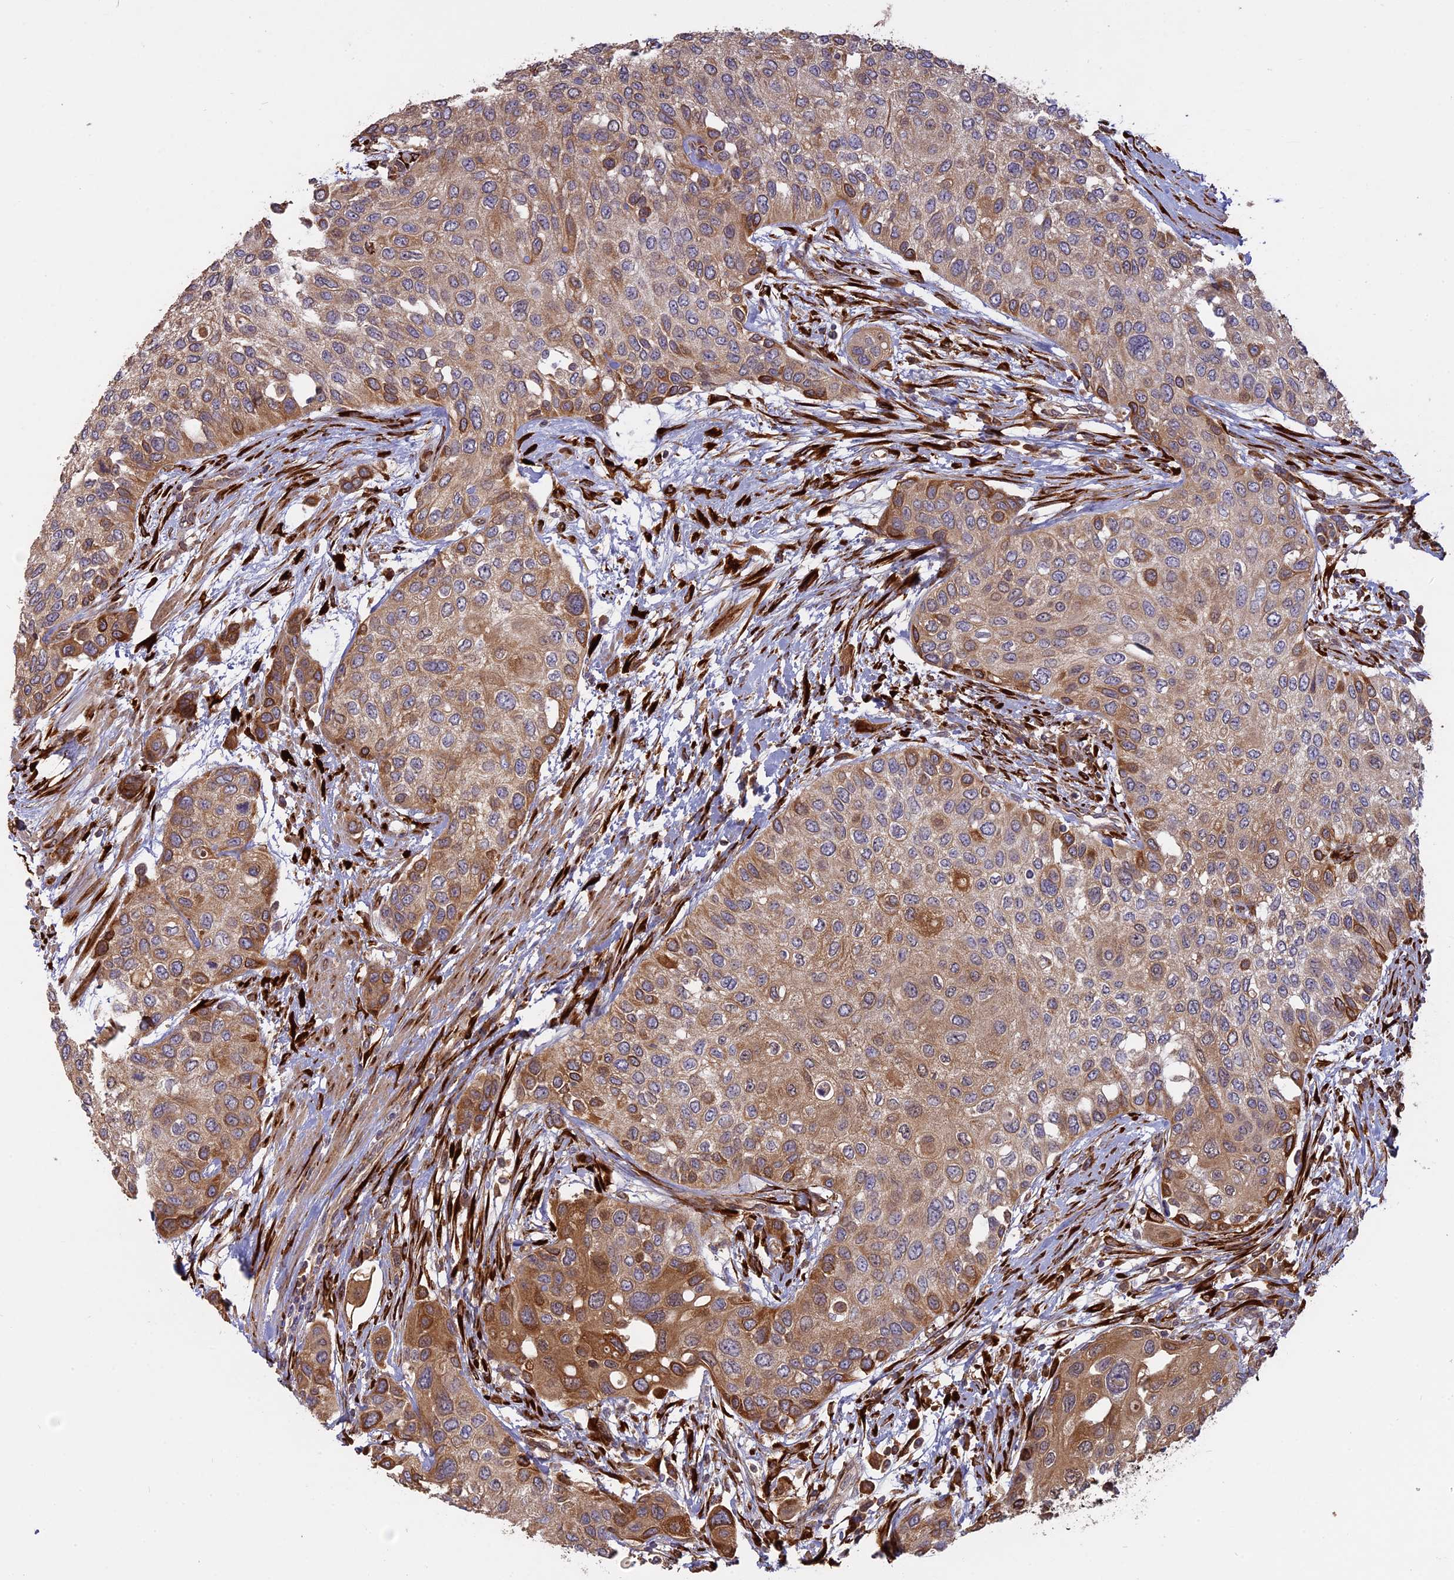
{"staining": {"intensity": "moderate", "quantity": "25%-75%", "location": "cytoplasmic/membranous"}, "tissue": "urothelial cancer", "cell_type": "Tumor cells", "image_type": "cancer", "snomed": [{"axis": "morphology", "description": "Normal tissue, NOS"}, {"axis": "morphology", "description": "Urothelial carcinoma, High grade"}, {"axis": "topography", "description": "Vascular tissue"}, {"axis": "topography", "description": "Urinary bladder"}], "caption": "An image of urothelial carcinoma (high-grade) stained for a protein exhibits moderate cytoplasmic/membranous brown staining in tumor cells. The protein is stained brown, and the nuclei are stained in blue (DAB (3,3'-diaminobenzidine) IHC with brightfield microscopy, high magnification).", "gene": "PPIC", "patient": {"sex": "female", "age": 56}}